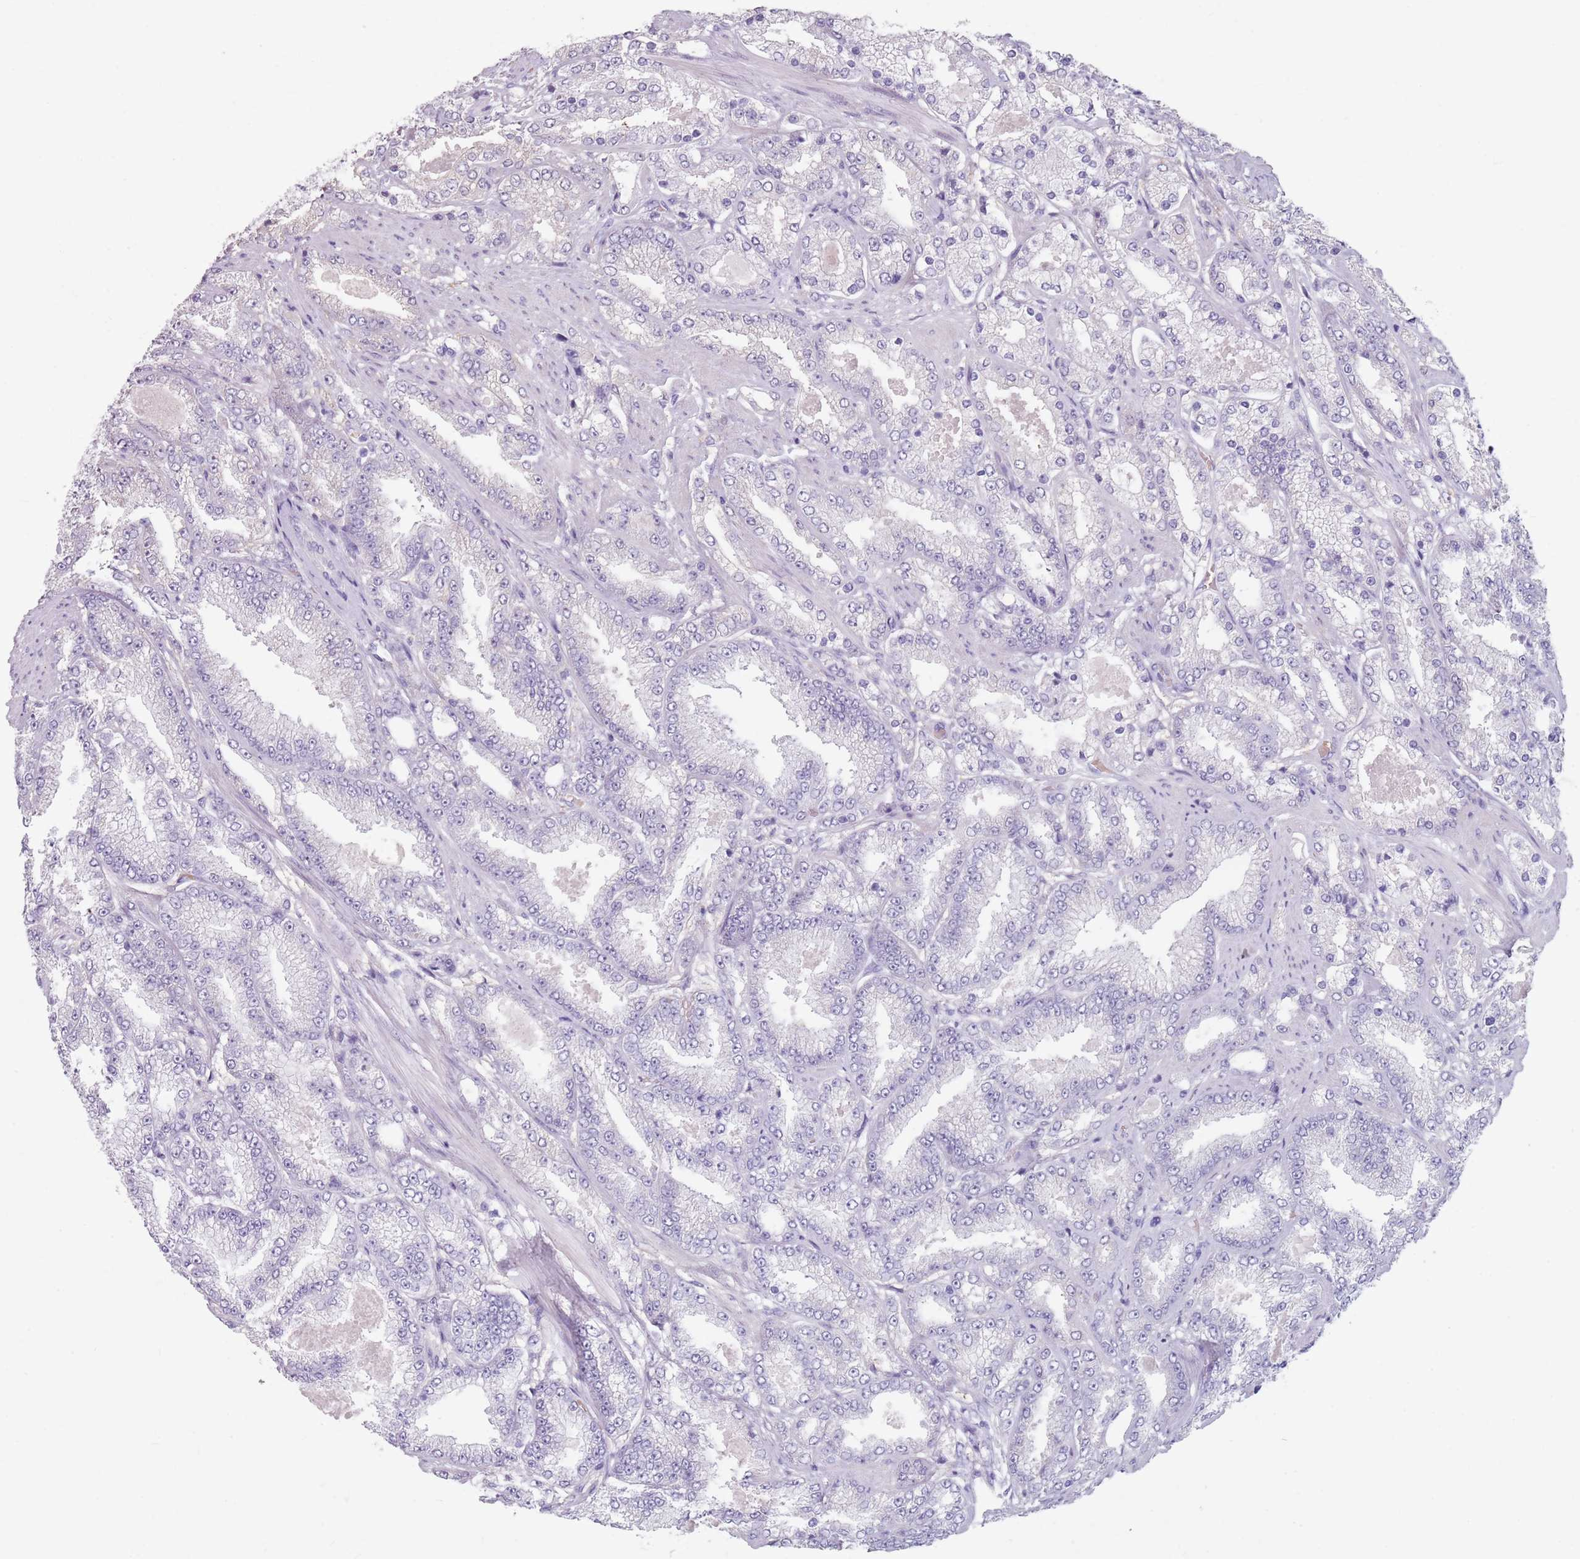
{"staining": {"intensity": "negative", "quantity": "none", "location": "none"}, "tissue": "prostate cancer", "cell_type": "Tumor cells", "image_type": "cancer", "snomed": [{"axis": "morphology", "description": "Adenocarcinoma, High grade"}, {"axis": "topography", "description": "Prostate"}], "caption": "Immunohistochemical staining of high-grade adenocarcinoma (prostate) displays no significant staining in tumor cells.", "gene": "SPESP1", "patient": {"sex": "male", "age": 68}}